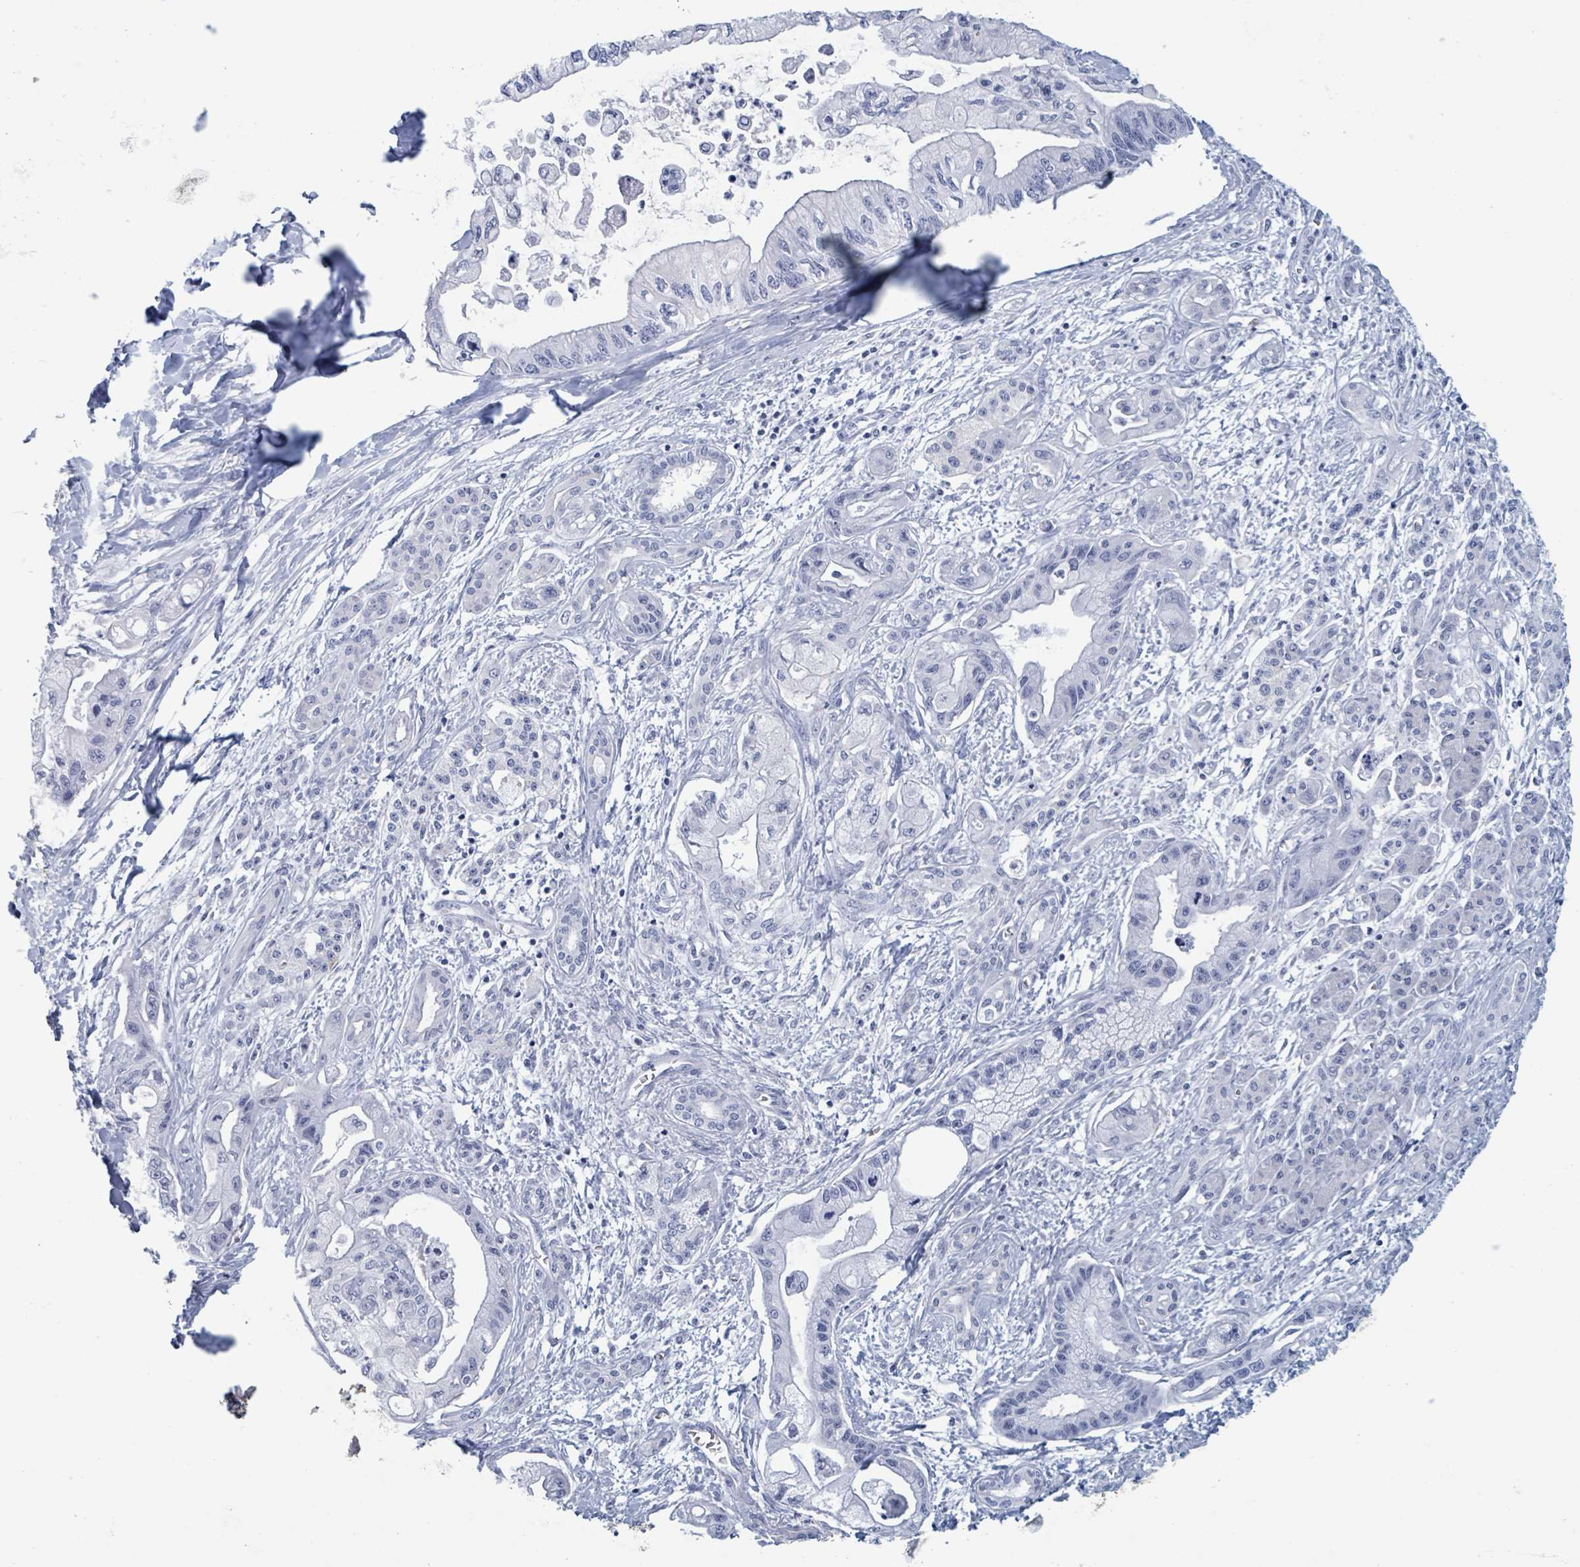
{"staining": {"intensity": "negative", "quantity": "none", "location": "none"}, "tissue": "pancreatic cancer", "cell_type": "Tumor cells", "image_type": "cancer", "snomed": [{"axis": "morphology", "description": "Adenocarcinoma, NOS"}, {"axis": "topography", "description": "Pancreas"}], "caption": "Adenocarcinoma (pancreatic) stained for a protein using IHC shows no staining tumor cells.", "gene": "KLK4", "patient": {"sex": "male", "age": 61}}